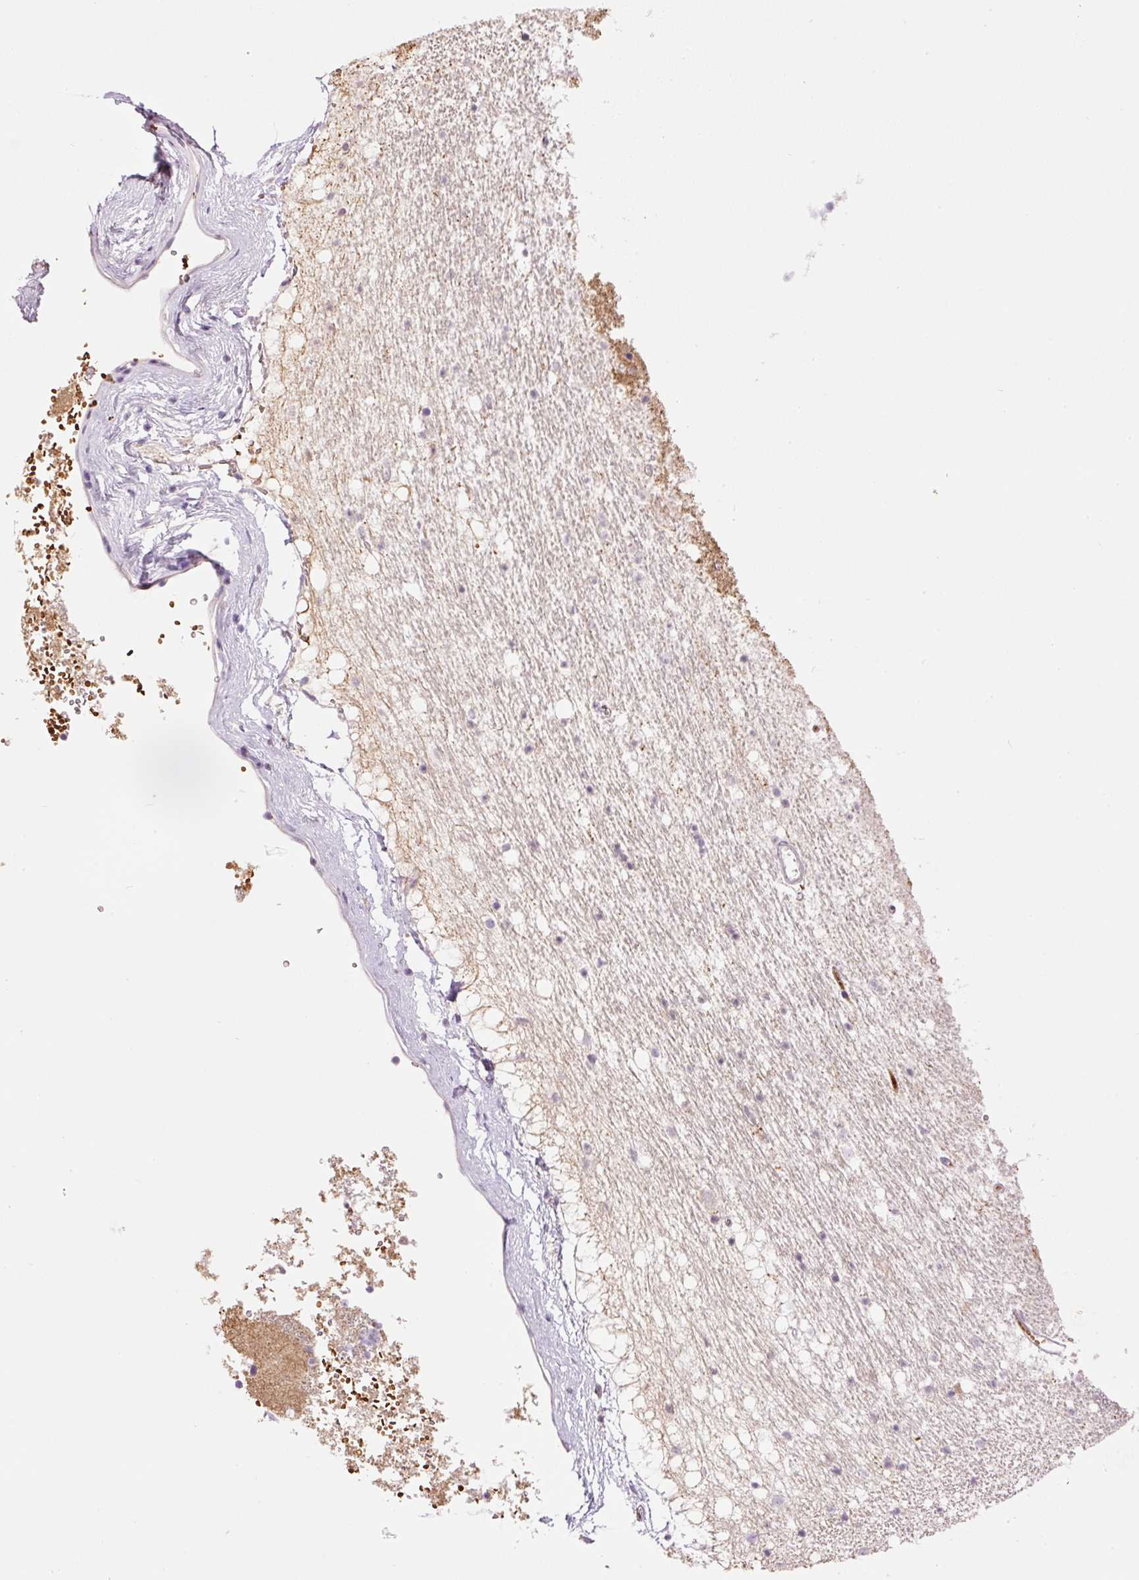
{"staining": {"intensity": "negative", "quantity": "none", "location": "none"}, "tissue": "caudate", "cell_type": "Glial cells", "image_type": "normal", "snomed": [{"axis": "morphology", "description": "Normal tissue, NOS"}, {"axis": "topography", "description": "Lateral ventricle wall"}], "caption": "The image shows no significant staining in glial cells of caudate.", "gene": "LY6G6D", "patient": {"sex": "male", "age": 37}}